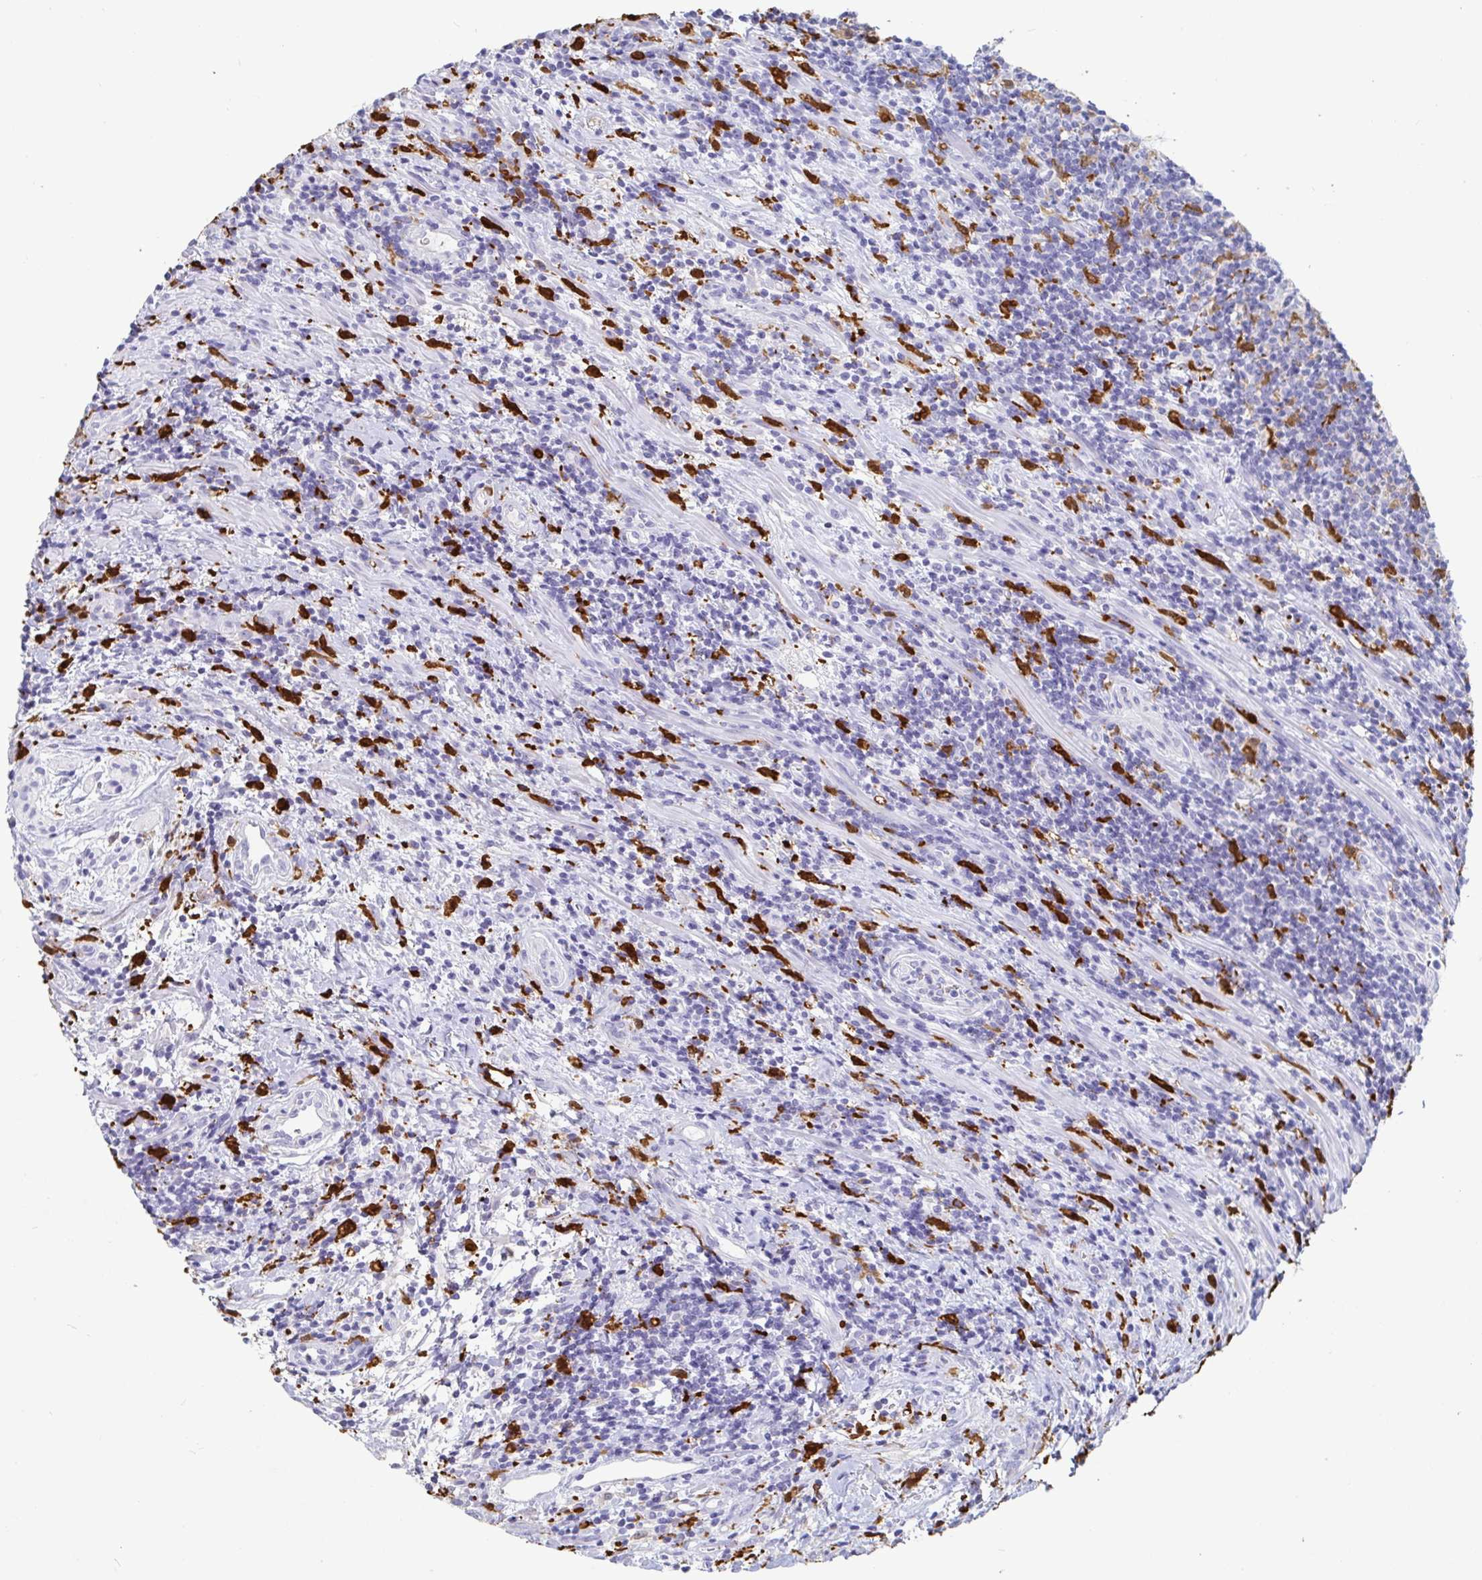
{"staining": {"intensity": "negative", "quantity": "none", "location": "none"}, "tissue": "lymphoma", "cell_type": "Tumor cells", "image_type": "cancer", "snomed": [{"axis": "morphology", "description": "Malignant lymphoma, non-Hodgkin's type, High grade"}, {"axis": "topography", "description": "Small intestine"}], "caption": "Immunohistochemistry of lymphoma demonstrates no positivity in tumor cells.", "gene": "OR2A4", "patient": {"sex": "female", "age": 56}}